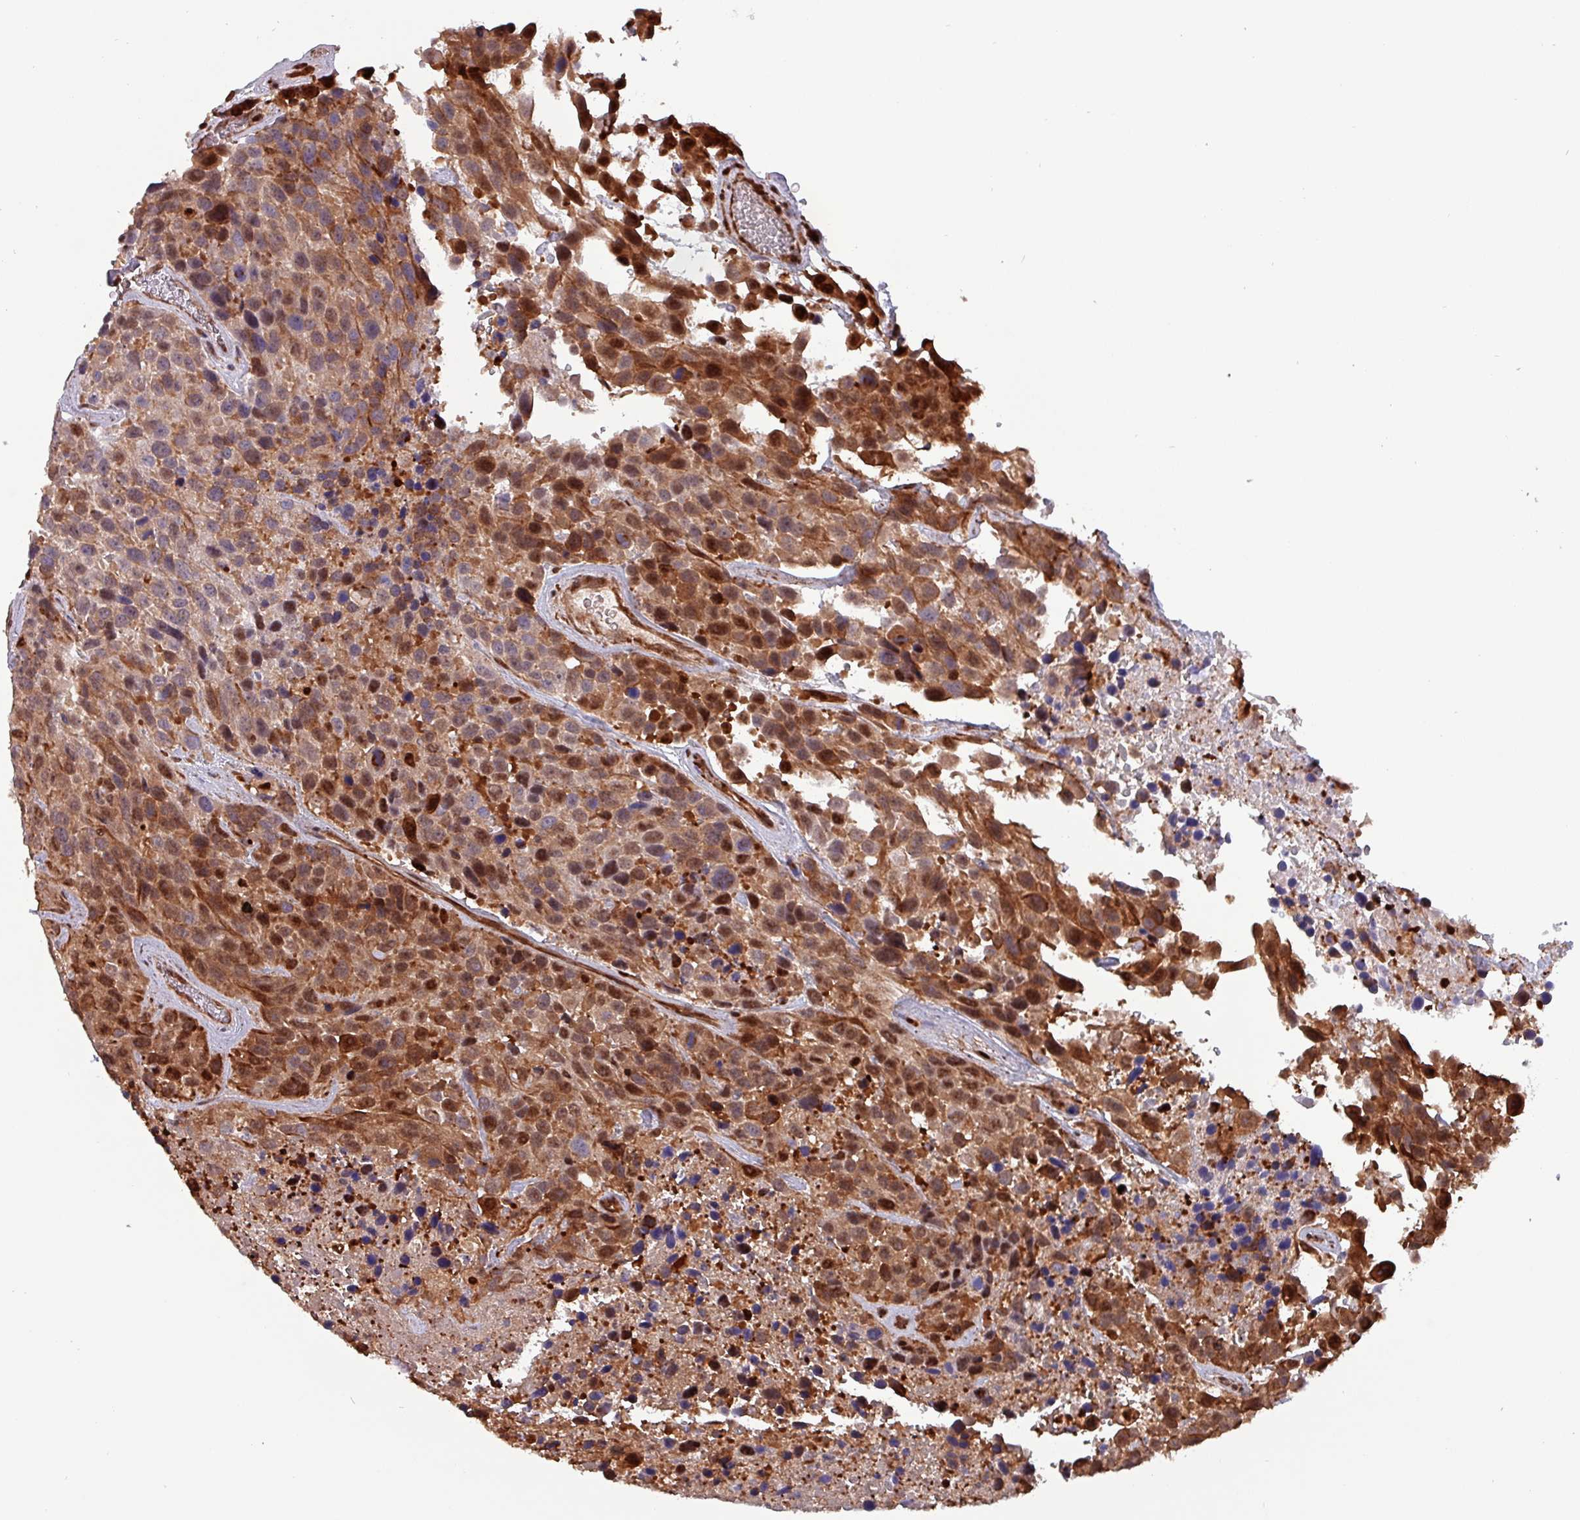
{"staining": {"intensity": "strong", "quantity": ">75%", "location": "cytoplasmic/membranous,nuclear"}, "tissue": "urothelial cancer", "cell_type": "Tumor cells", "image_type": "cancer", "snomed": [{"axis": "morphology", "description": "Urothelial carcinoma, High grade"}, {"axis": "topography", "description": "Urinary bladder"}], "caption": "This is an image of immunohistochemistry staining of urothelial cancer, which shows strong staining in the cytoplasmic/membranous and nuclear of tumor cells.", "gene": "PSMB8", "patient": {"sex": "female", "age": 70}}